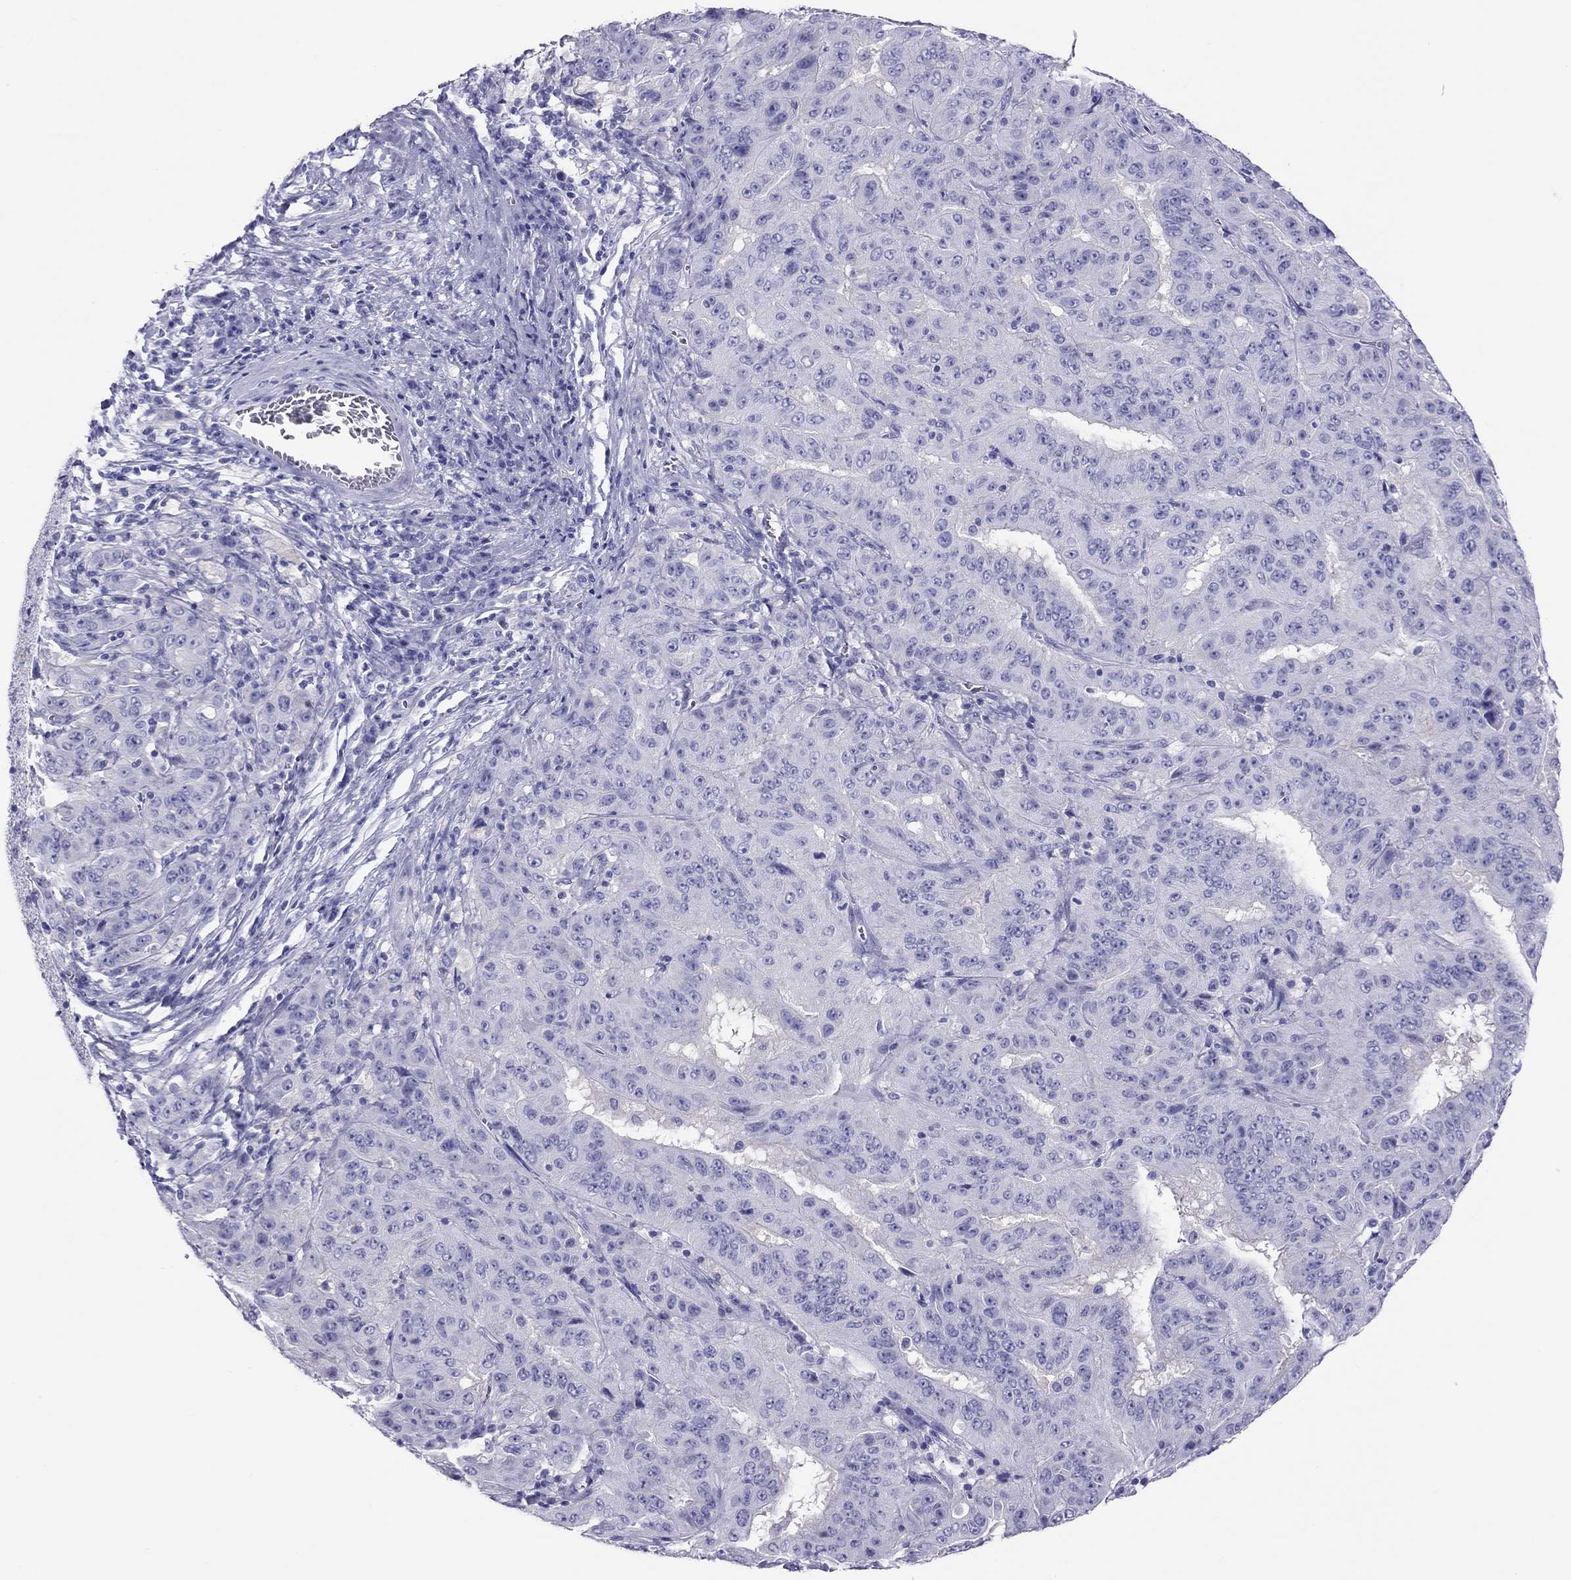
{"staining": {"intensity": "negative", "quantity": "none", "location": "none"}, "tissue": "pancreatic cancer", "cell_type": "Tumor cells", "image_type": "cancer", "snomed": [{"axis": "morphology", "description": "Adenocarcinoma, NOS"}, {"axis": "topography", "description": "Pancreas"}], "caption": "The immunohistochemistry histopathology image has no significant positivity in tumor cells of pancreatic cancer tissue.", "gene": "PSMB11", "patient": {"sex": "male", "age": 63}}